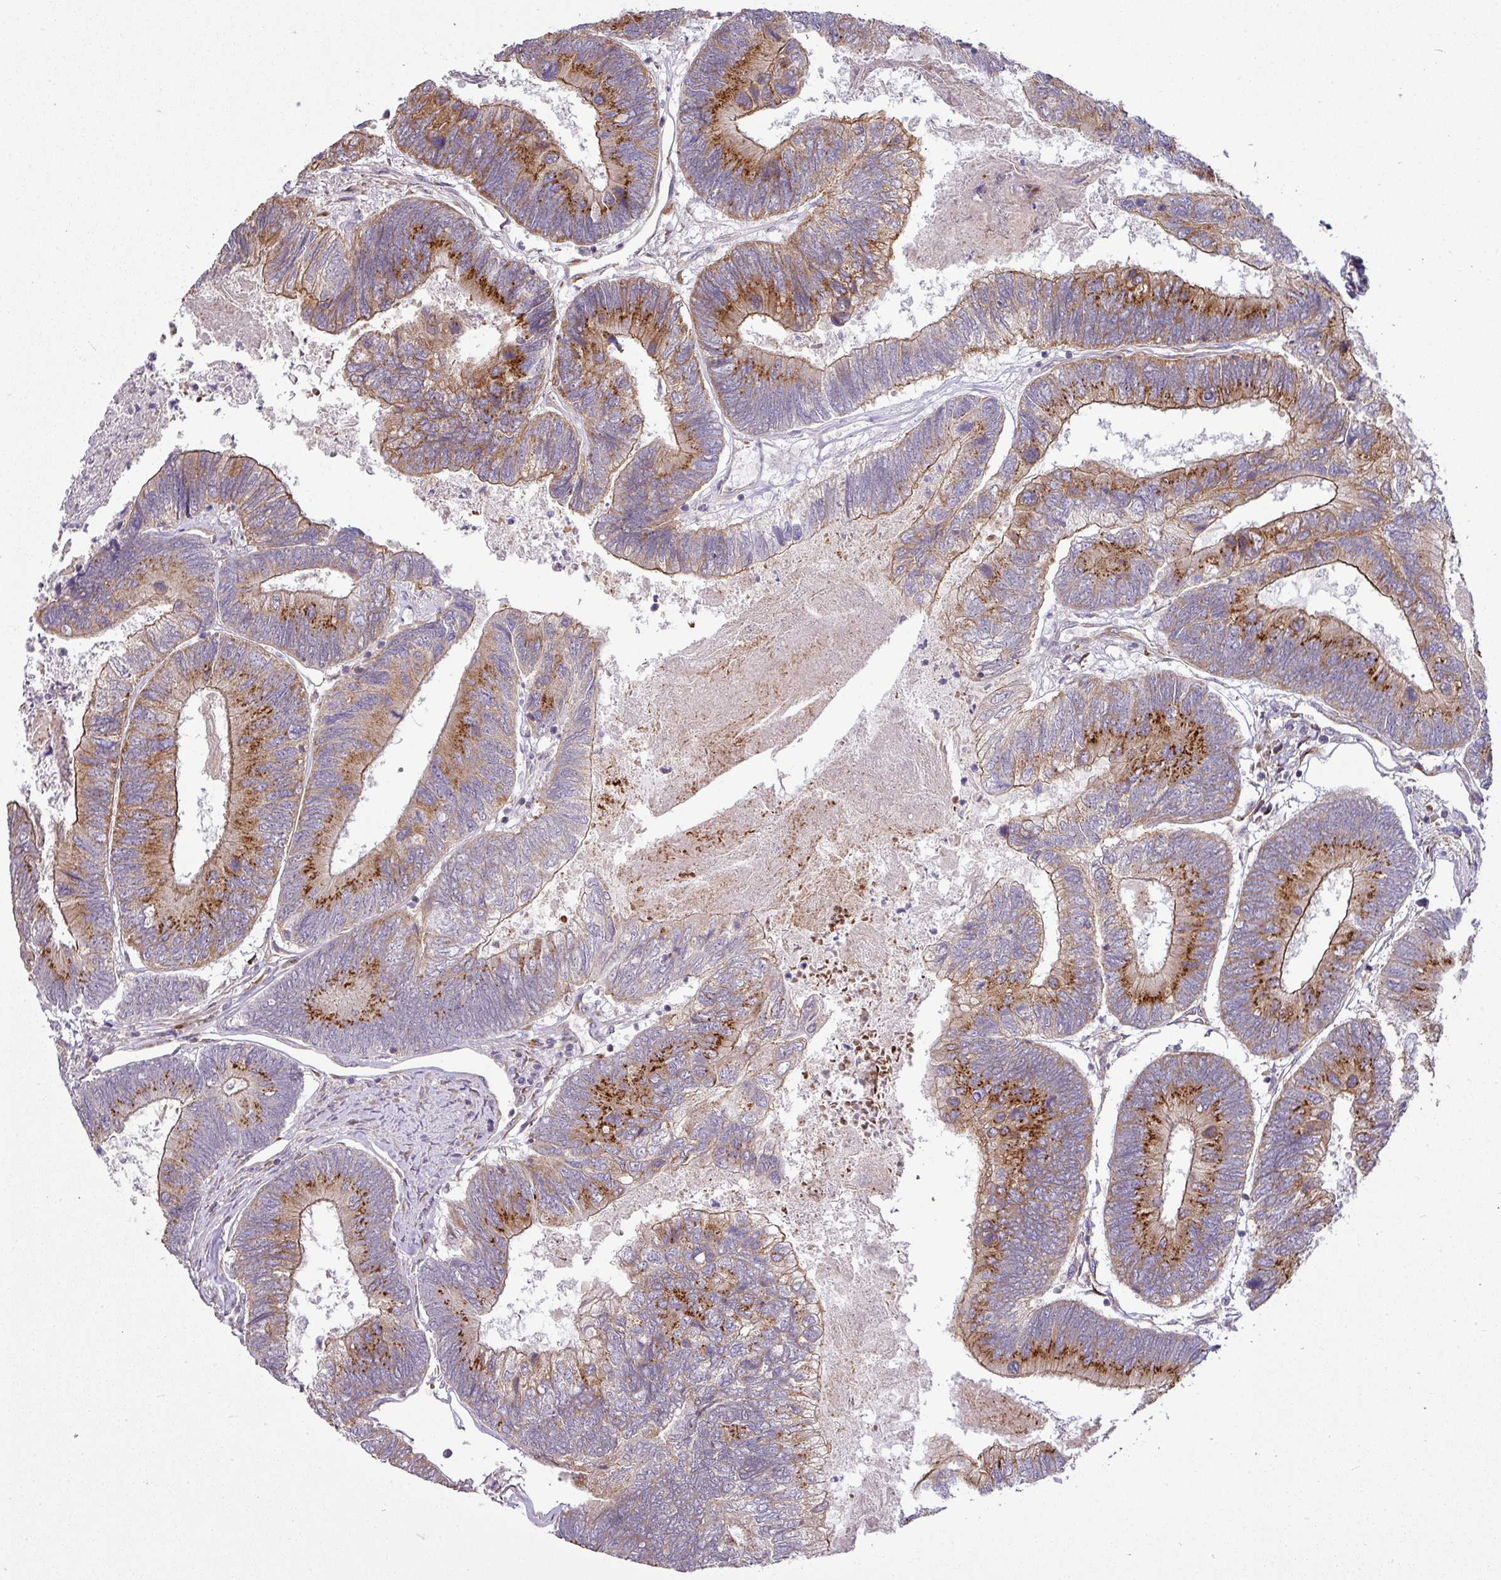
{"staining": {"intensity": "strong", "quantity": ">75%", "location": "cytoplasmic/membranous"}, "tissue": "colorectal cancer", "cell_type": "Tumor cells", "image_type": "cancer", "snomed": [{"axis": "morphology", "description": "Adenocarcinoma, NOS"}, {"axis": "topography", "description": "Colon"}], "caption": "Immunohistochemistry histopathology image of neoplastic tissue: human colorectal cancer (adenocarcinoma) stained using IHC shows high levels of strong protein expression localized specifically in the cytoplasmic/membranous of tumor cells, appearing as a cytoplasmic/membranous brown color.", "gene": "TIMMDC1", "patient": {"sex": "female", "age": 67}}